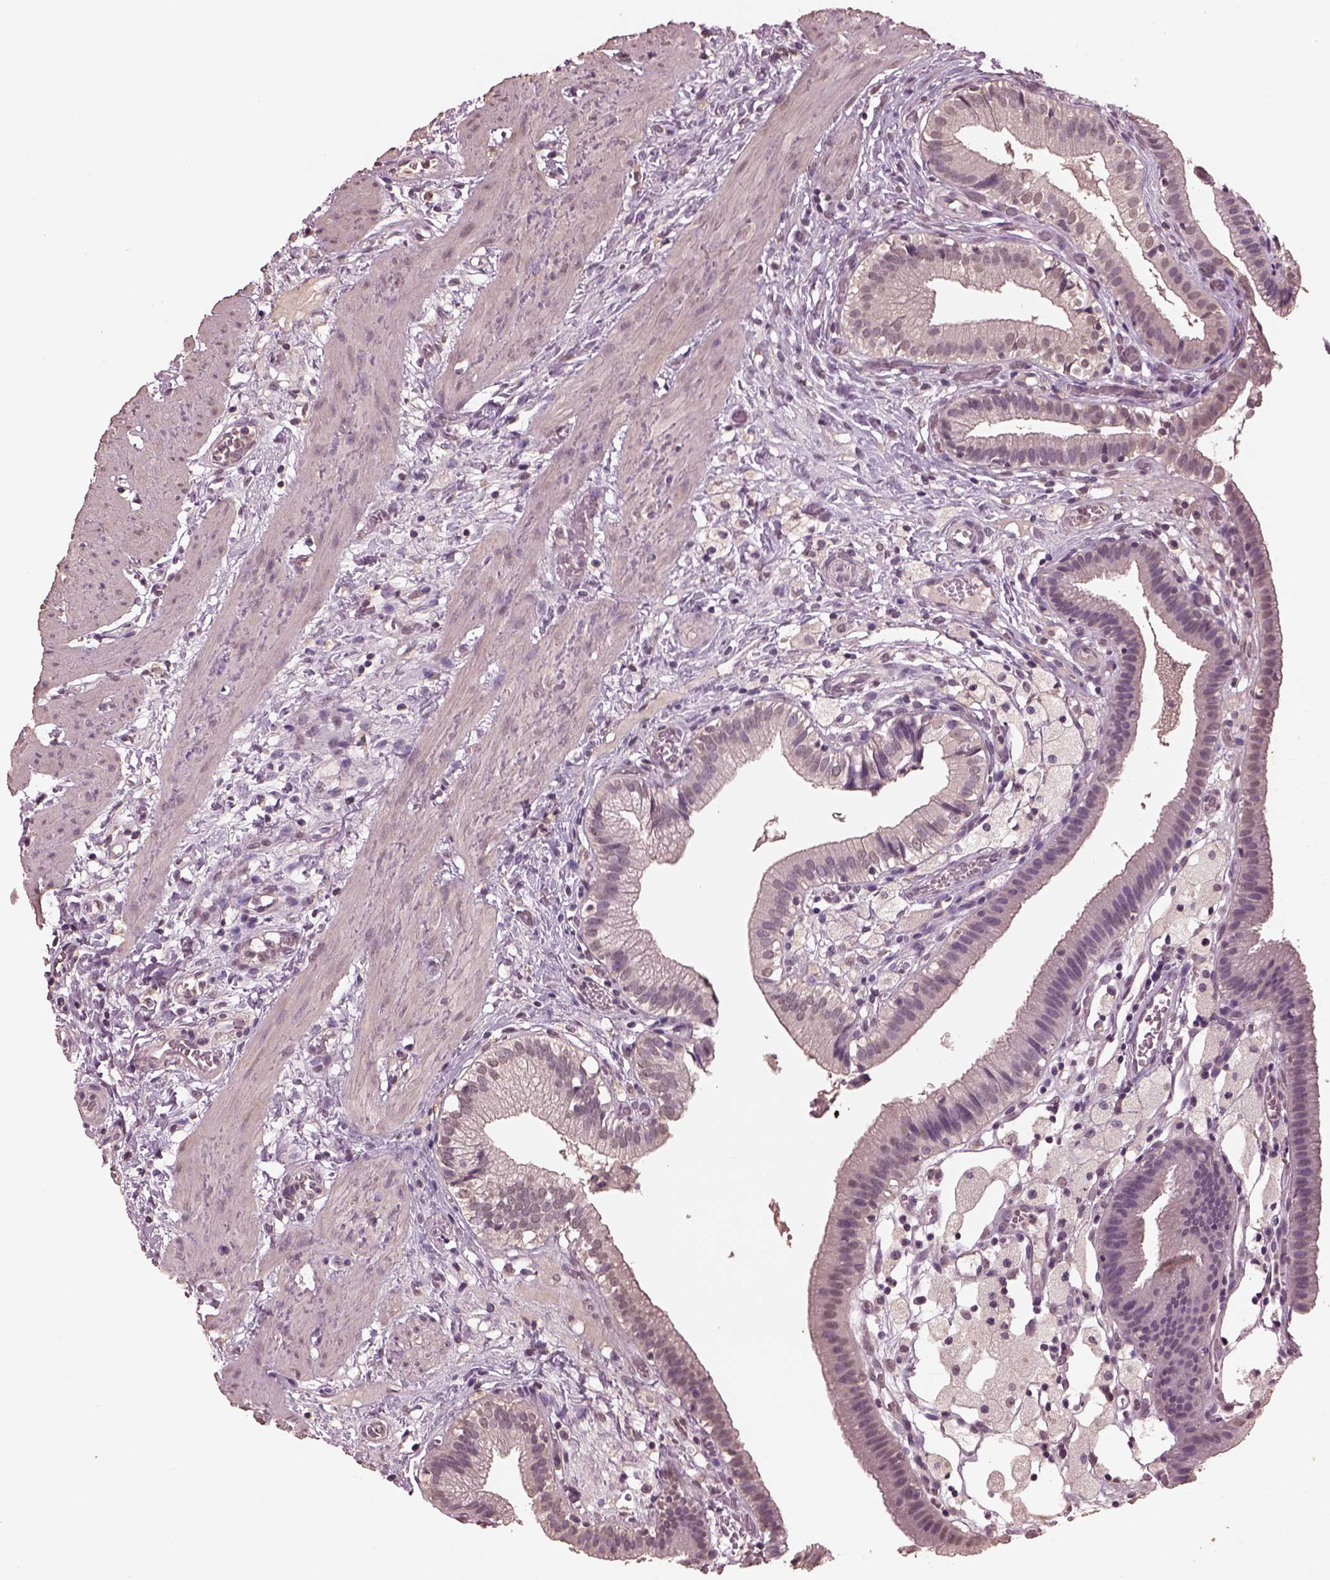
{"staining": {"intensity": "negative", "quantity": "none", "location": "none"}, "tissue": "gallbladder", "cell_type": "Glandular cells", "image_type": "normal", "snomed": [{"axis": "morphology", "description": "Normal tissue, NOS"}, {"axis": "topography", "description": "Gallbladder"}], "caption": "An immunohistochemistry image of unremarkable gallbladder is shown. There is no staining in glandular cells of gallbladder.", "gene": "CPT1C", "patient": {"sex": "female", "age": 24}}